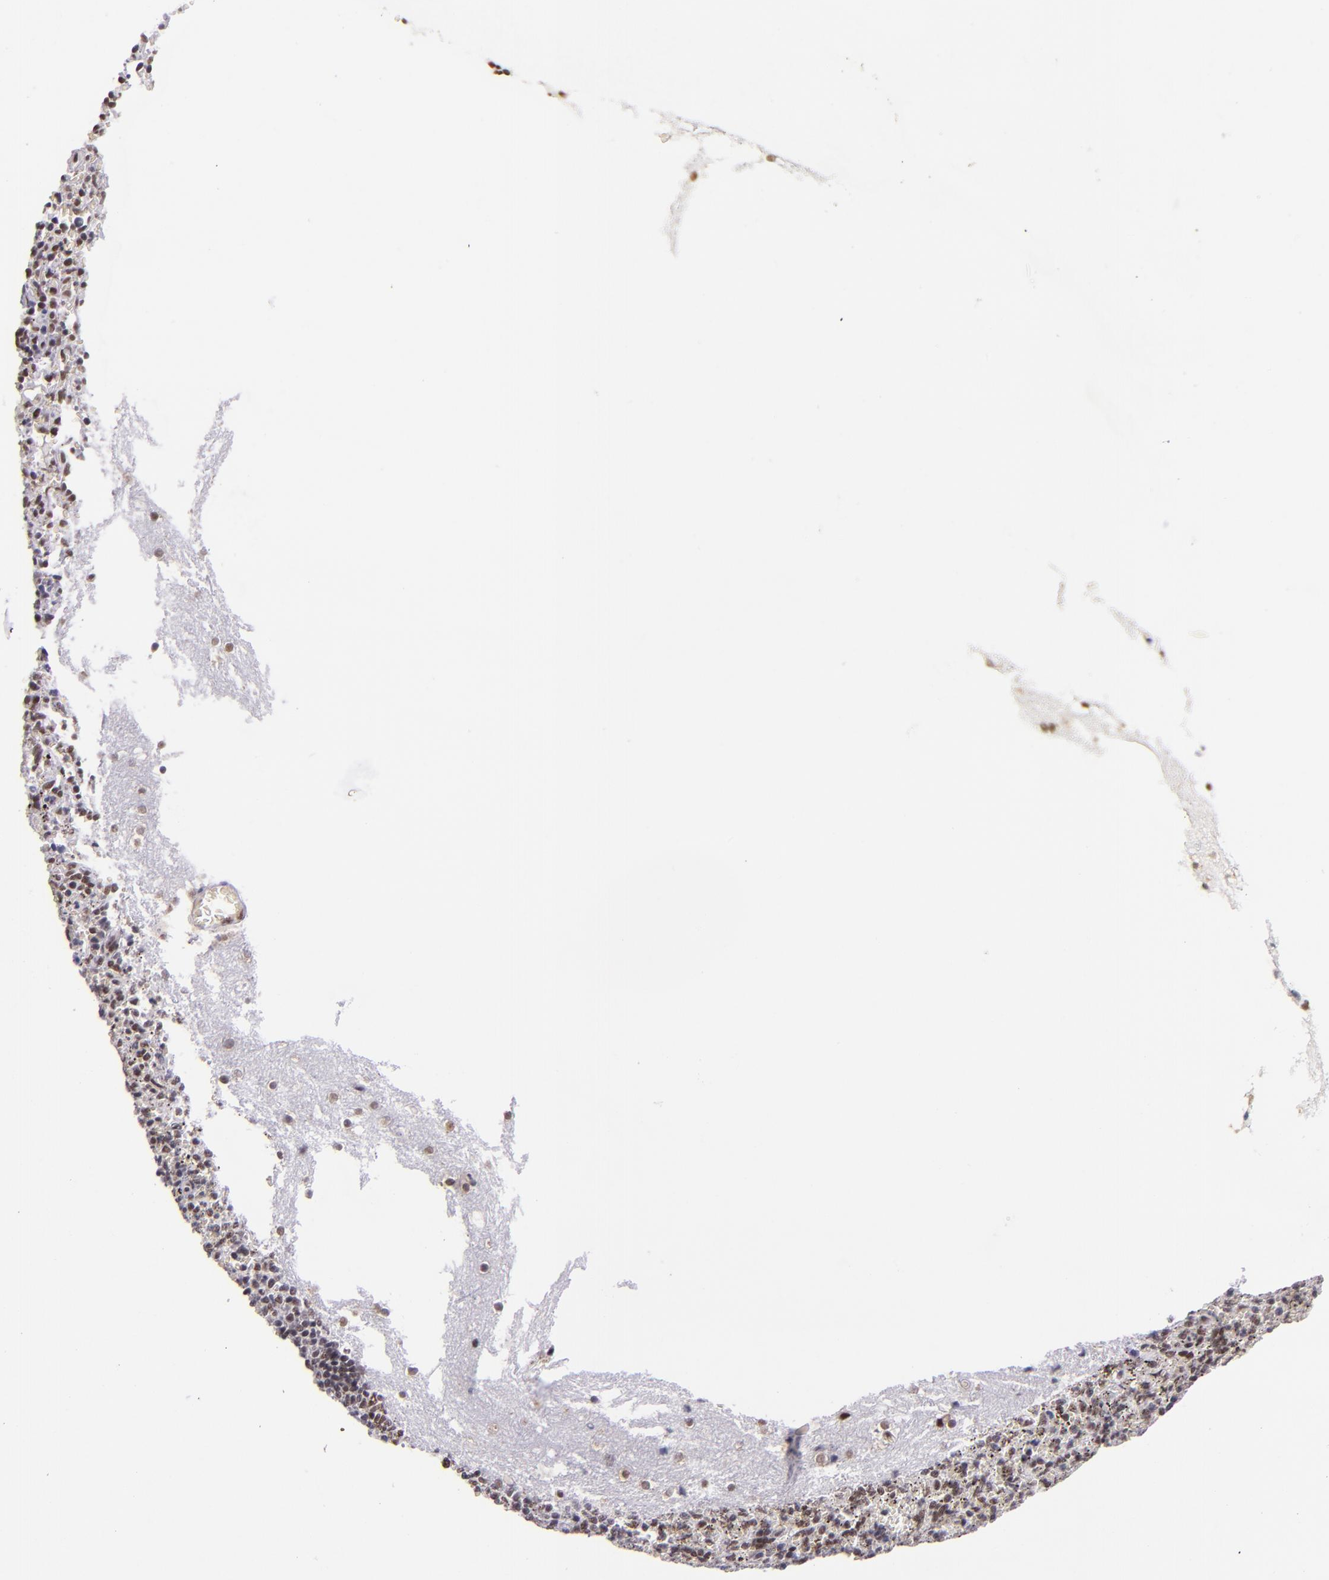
{"staining": {"intensity": "moderate", "quantity": "25%-75%", "location": "nuclear"}, "tissue": "spleen", "cell_type": "Cells in red pulp", "image_type": "normal", "snomed": [{"axis": "morphology", "description": "Normal tissue, NOS"}, {"axis": "topography", "description": "Spleen"}], "caption": "This histopathology image demonstrates immunohistochemistry (IHC) staining of unremarkable human spleen, with medium moderate nuclear expression in approximately 25%-75% of cells in red pulp.", "gene": "GPKOW", "patient": {"sex": "female", "age": 10}}